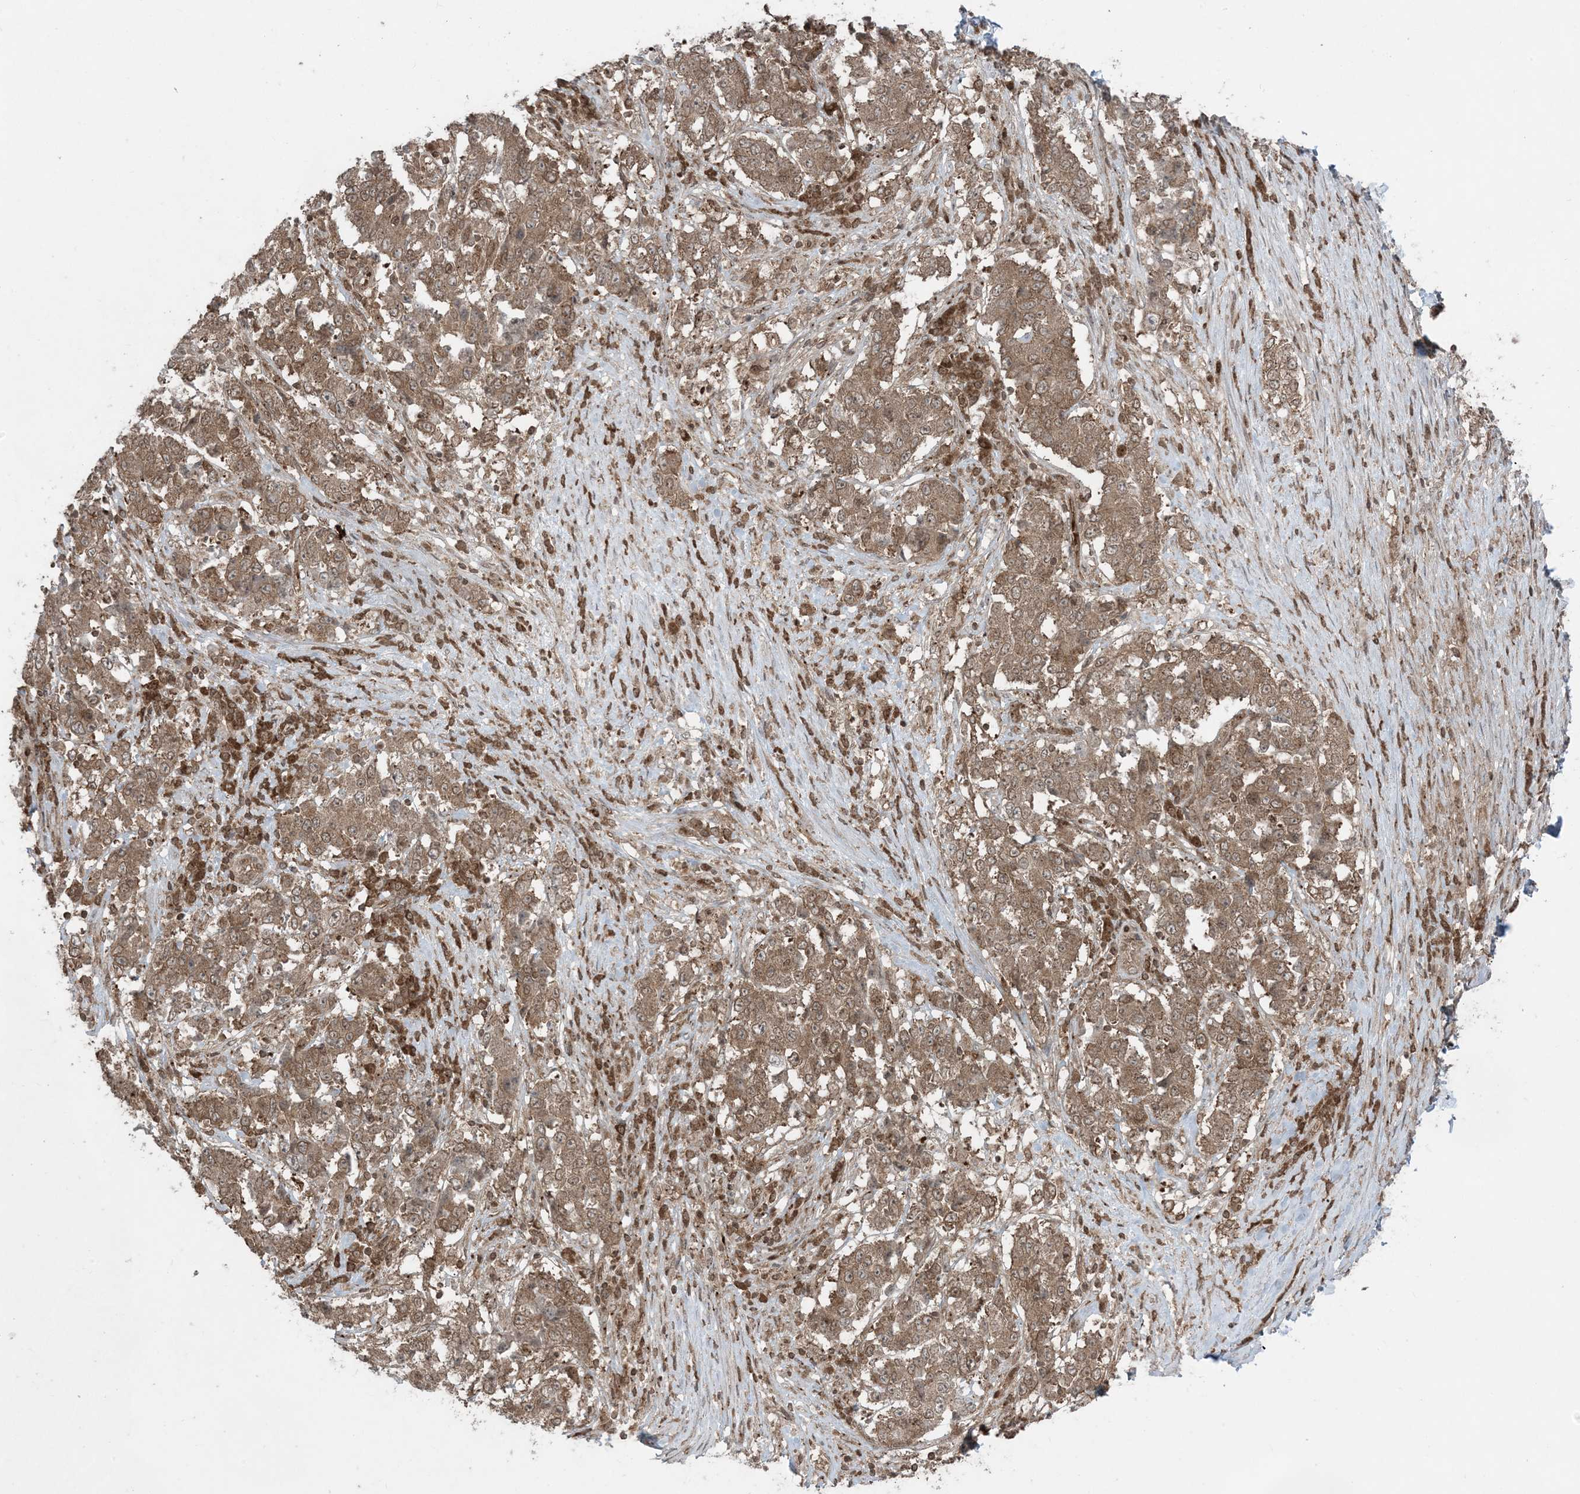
{"staining": {"intensity": "moderate", "quantity": ">75%", "location": "cytoplasmic/membranous,nuclear"}, "tissue": "stomach cancer", "cell_type": "Tumor cells", "image_type": "cancer", "snomed": [{"axis": "morphology", "description": "Adenocarcinoma, NOS"}, {"axis": "topography", "description": "Stomach"}], "caption": "Immunohistochemistry (IHC) staining of stomach cancer, which demonstrates medium levels of moderate cytoplasmic/membranous and nuclear staining in about >75% of tumor cells indicating moderate cytoplasmic/membranous and nuclear protein expression. The staining was performed using DAB (3,3'-diaminobenzidine) (brown) for protein detection and nuclei were counterstained in hematoxylin (blue).", "gene": "DDX19B", "patient": {"sex": "male", "age": 59}}